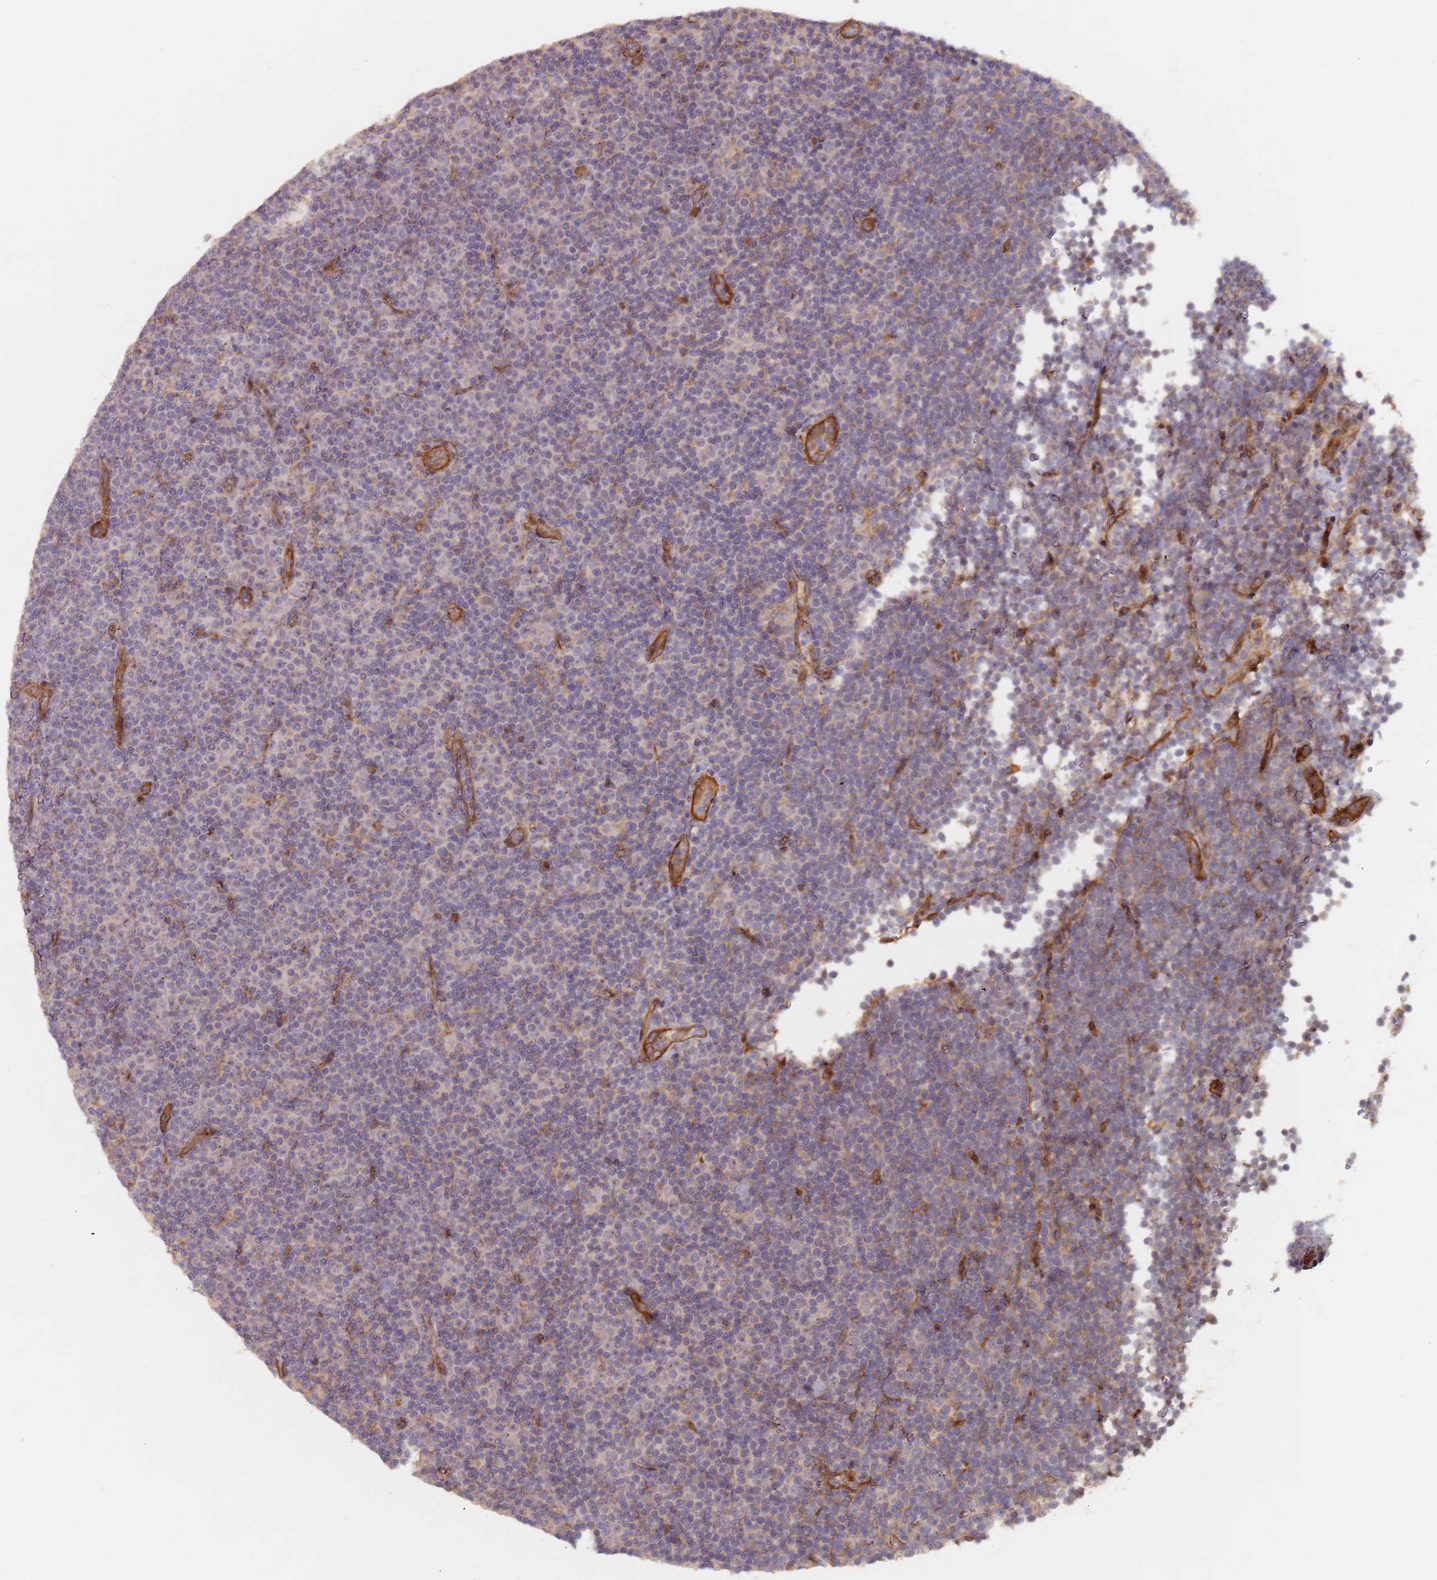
{"staining": {"intensity": "negative", "quantity": "none", "location": "none"}, "tissue": "lymphoma", "cell_type": "Tumor cells", "image_type": "cancer", "snomed": [{"axis": "morphology", "description": "Malignant lymphoma, non-Hodgkin's type, Low grade"}, {"axis": "topography", "description": "Lymph node"}], "caption": "There is no significant staining in tumor cells of malignant lymphoma, non-Hodgkin's type (low-grade).", "gene": "KANSL1L", "patient": {"sex": "female", "age": 67}}